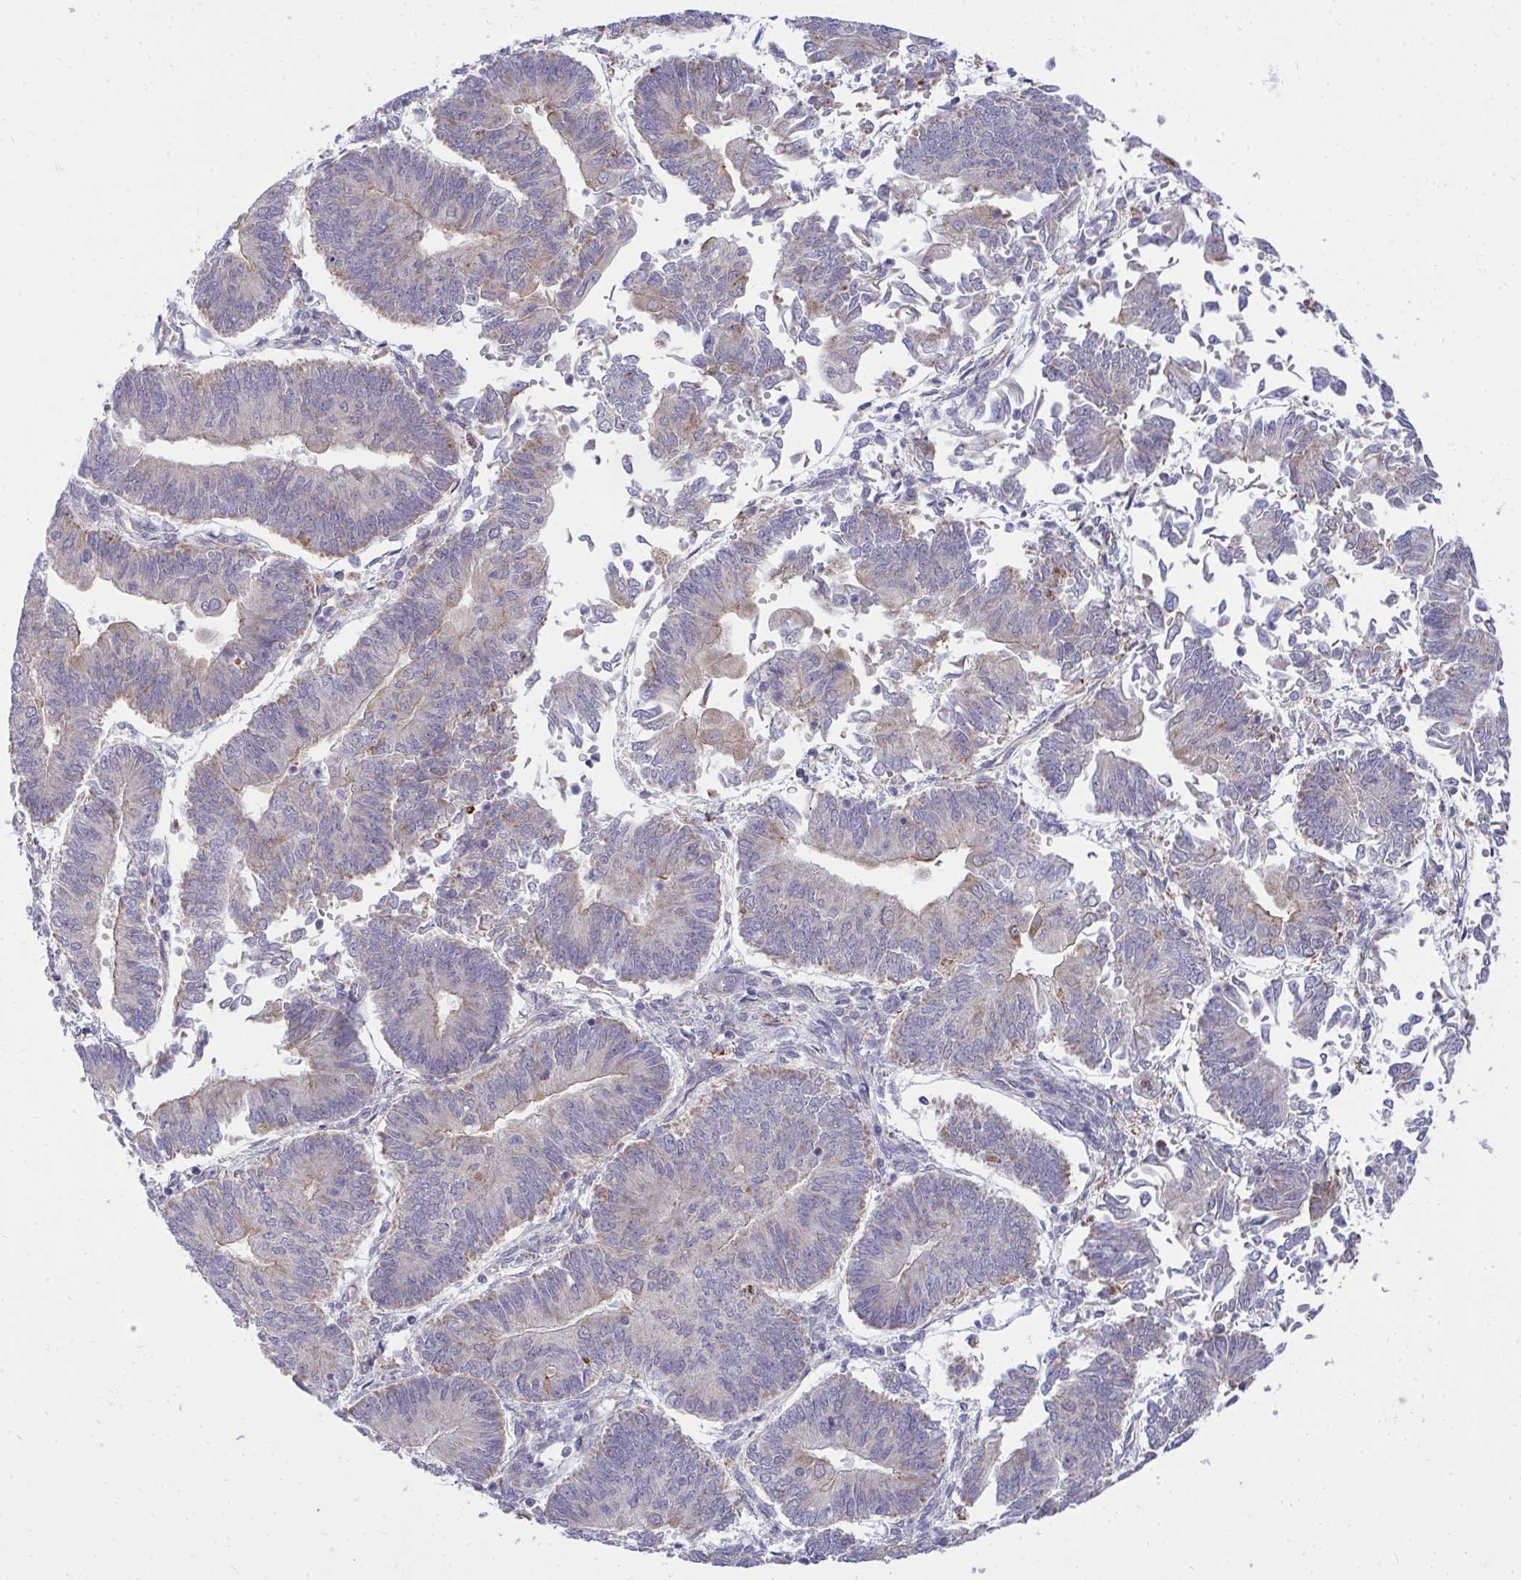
{"staining": {"intensity": "weak", "quantity": "<25%", "location": "cytoplasmic/membranous"}, "tissue": "endometrial cancer", "cell_type": "Tumor cells", "image_type": "cancer", "snomed": [{"axis": "morphology", "description": "Adenocarcinoma, NOS"}, {"axis": "topography", "description": "Endometrium"}], "caption": "Immunohistochemical staining of human adenocarcinoma (endometrial) exhibits no significant staining in tumor cells.", "gene": "XAF1", "patient": {"sex": "female", "age": 65}}